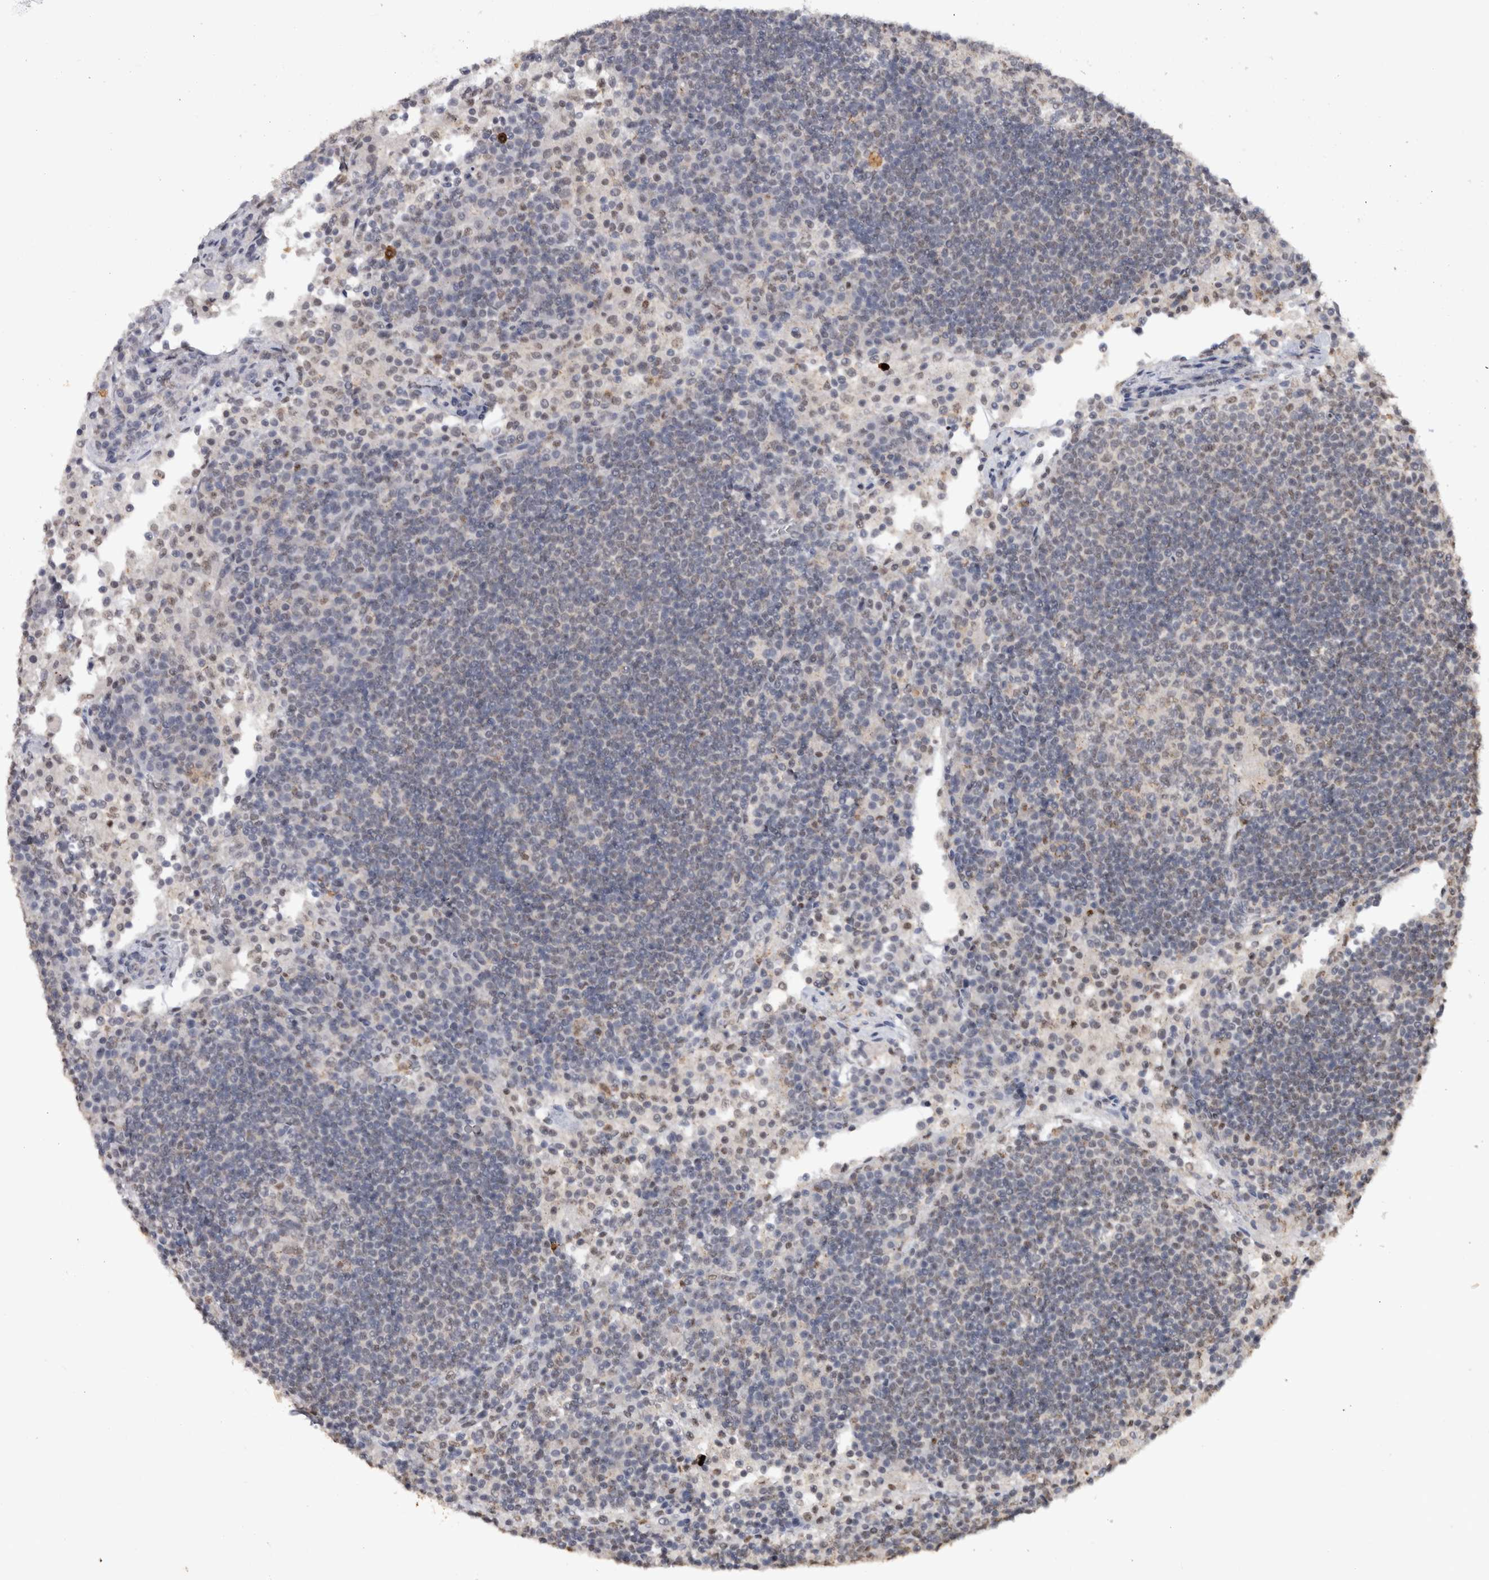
{"staining": {"intensity": "negative", "quantity": "none", "location": "none"}, "tissue": "lymph node", "cell_type": "Germinal center cells", "image_type": "normal", "snomed": [{"axis": "morphology", "description": "Normal tissue, NOS"}, {"axis": "topography", "description": "Lymph node"}], "caption": "This is a image of IHC staining of normal lymph node, which shows no staining in germinal center cells.", "gene": "RPS6KA2", "patient": {"sex": "female", "age": 53}}